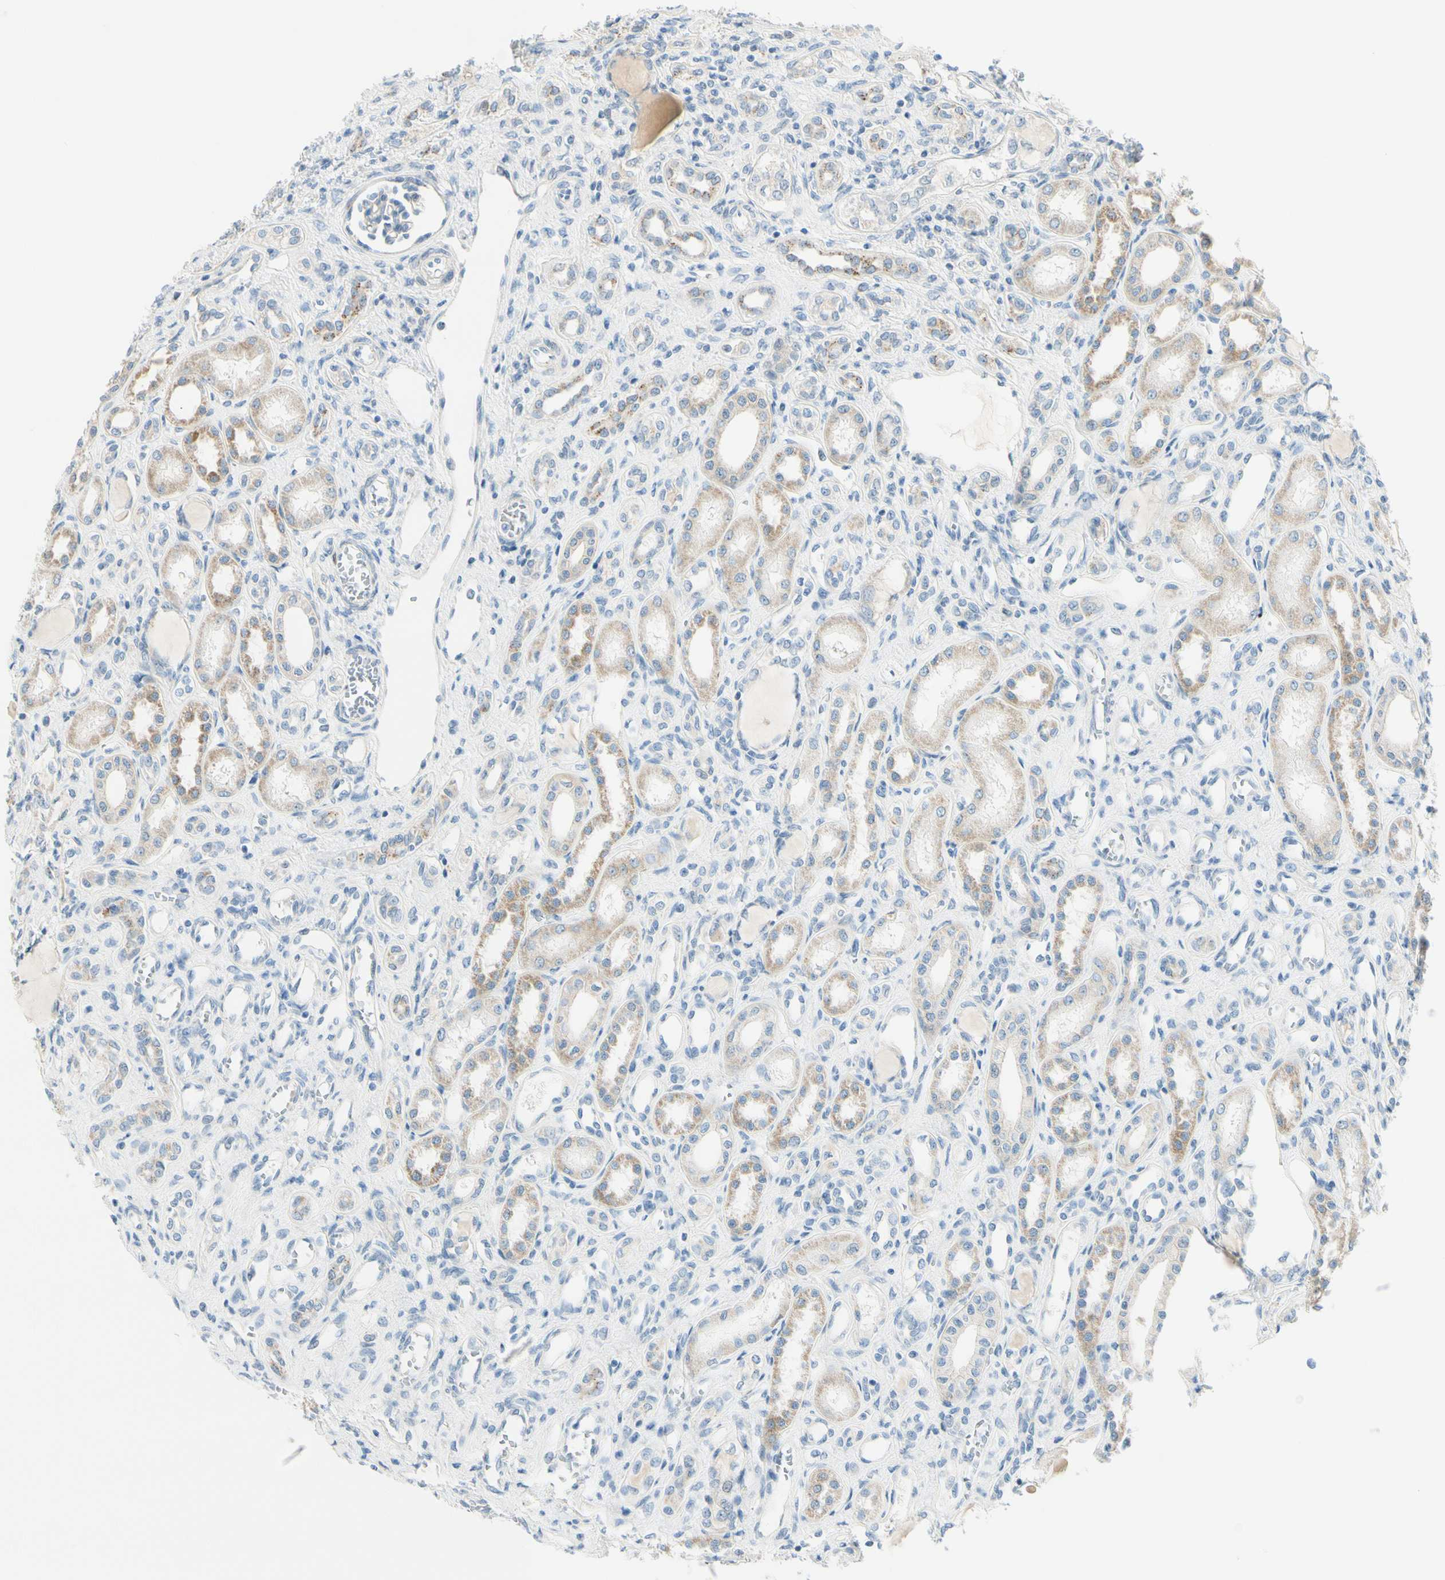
{"staining": {"intensity": "negative", "quantity": "none", "location": "none"}, "tissue": "kidney", "cell_type": "Cells in glomeruli", "image_type": "normal", "snomed": [{"axis": "morphology", "description": "Normal tissue, NOS"}, {"axis": "topography", "description": "Kidney"}], "caption": "This is an immunohistochemistry image of normal human kidney. There is no staining in cells in glomeruli.", "gene": "GALNT5", "patient": {"sex": "male", "age": 7}}